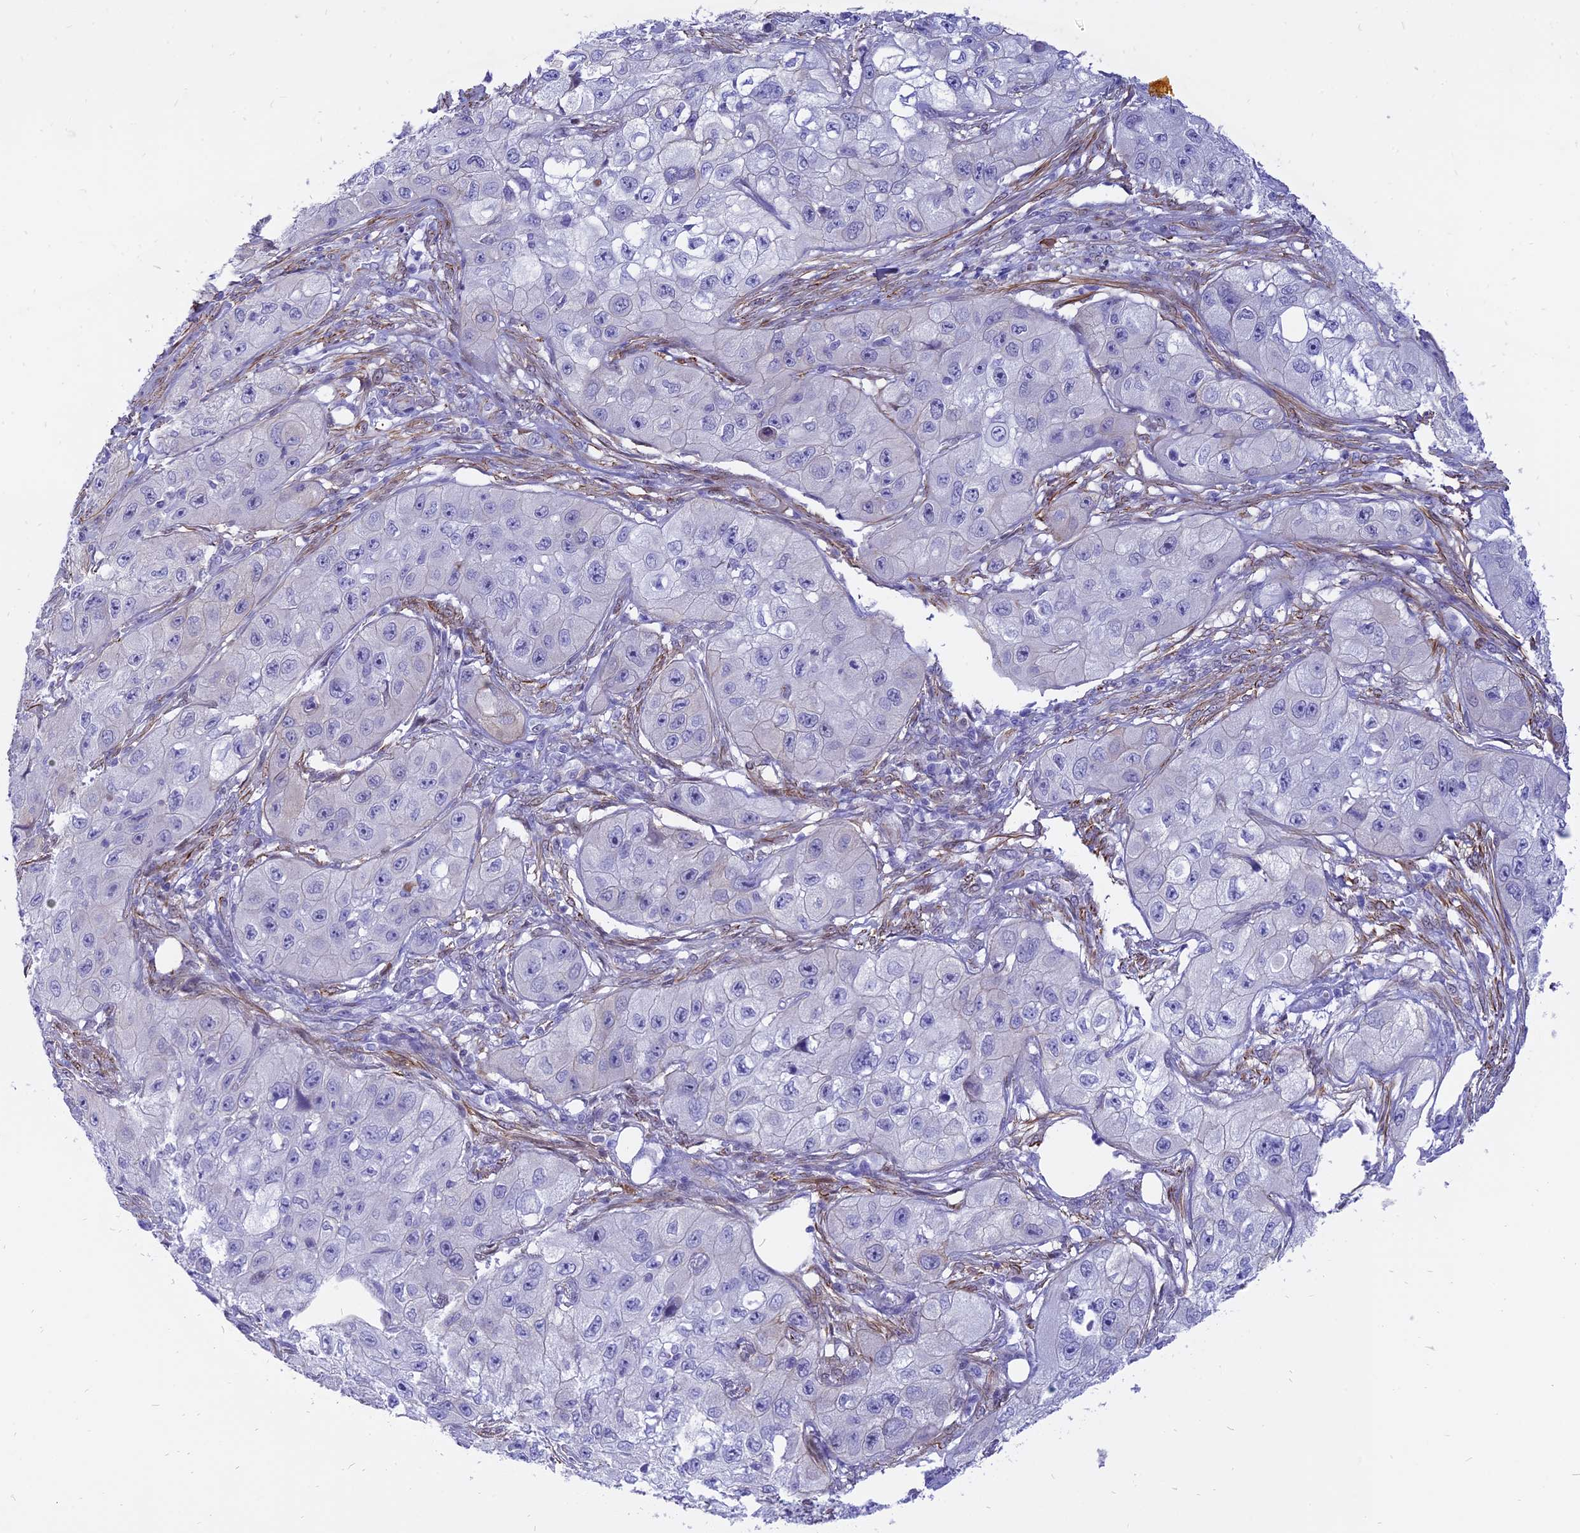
{"staining": {"intensity": "negative", "quantity": "none", "location": "none"}, "tissue": "skin cancer", "cell_type": "Tumor cells", "image_type": "cancer", "snomed": [{"axis": "morphology", "description": "Squamous cell carcinoma, NOS"}, {"axis": "topography", "description": "Skin"}, {"axis": "topography", "description": "Subcutis"}], "caption": "This is a photomicrograph of immunohistochemistry (IHC) staining of skin cancer (squamous cell carcinoma), which shows no expression in tumor cells.", "gene": "CENPV", "patient": {"sex": "male", "age": 73}}